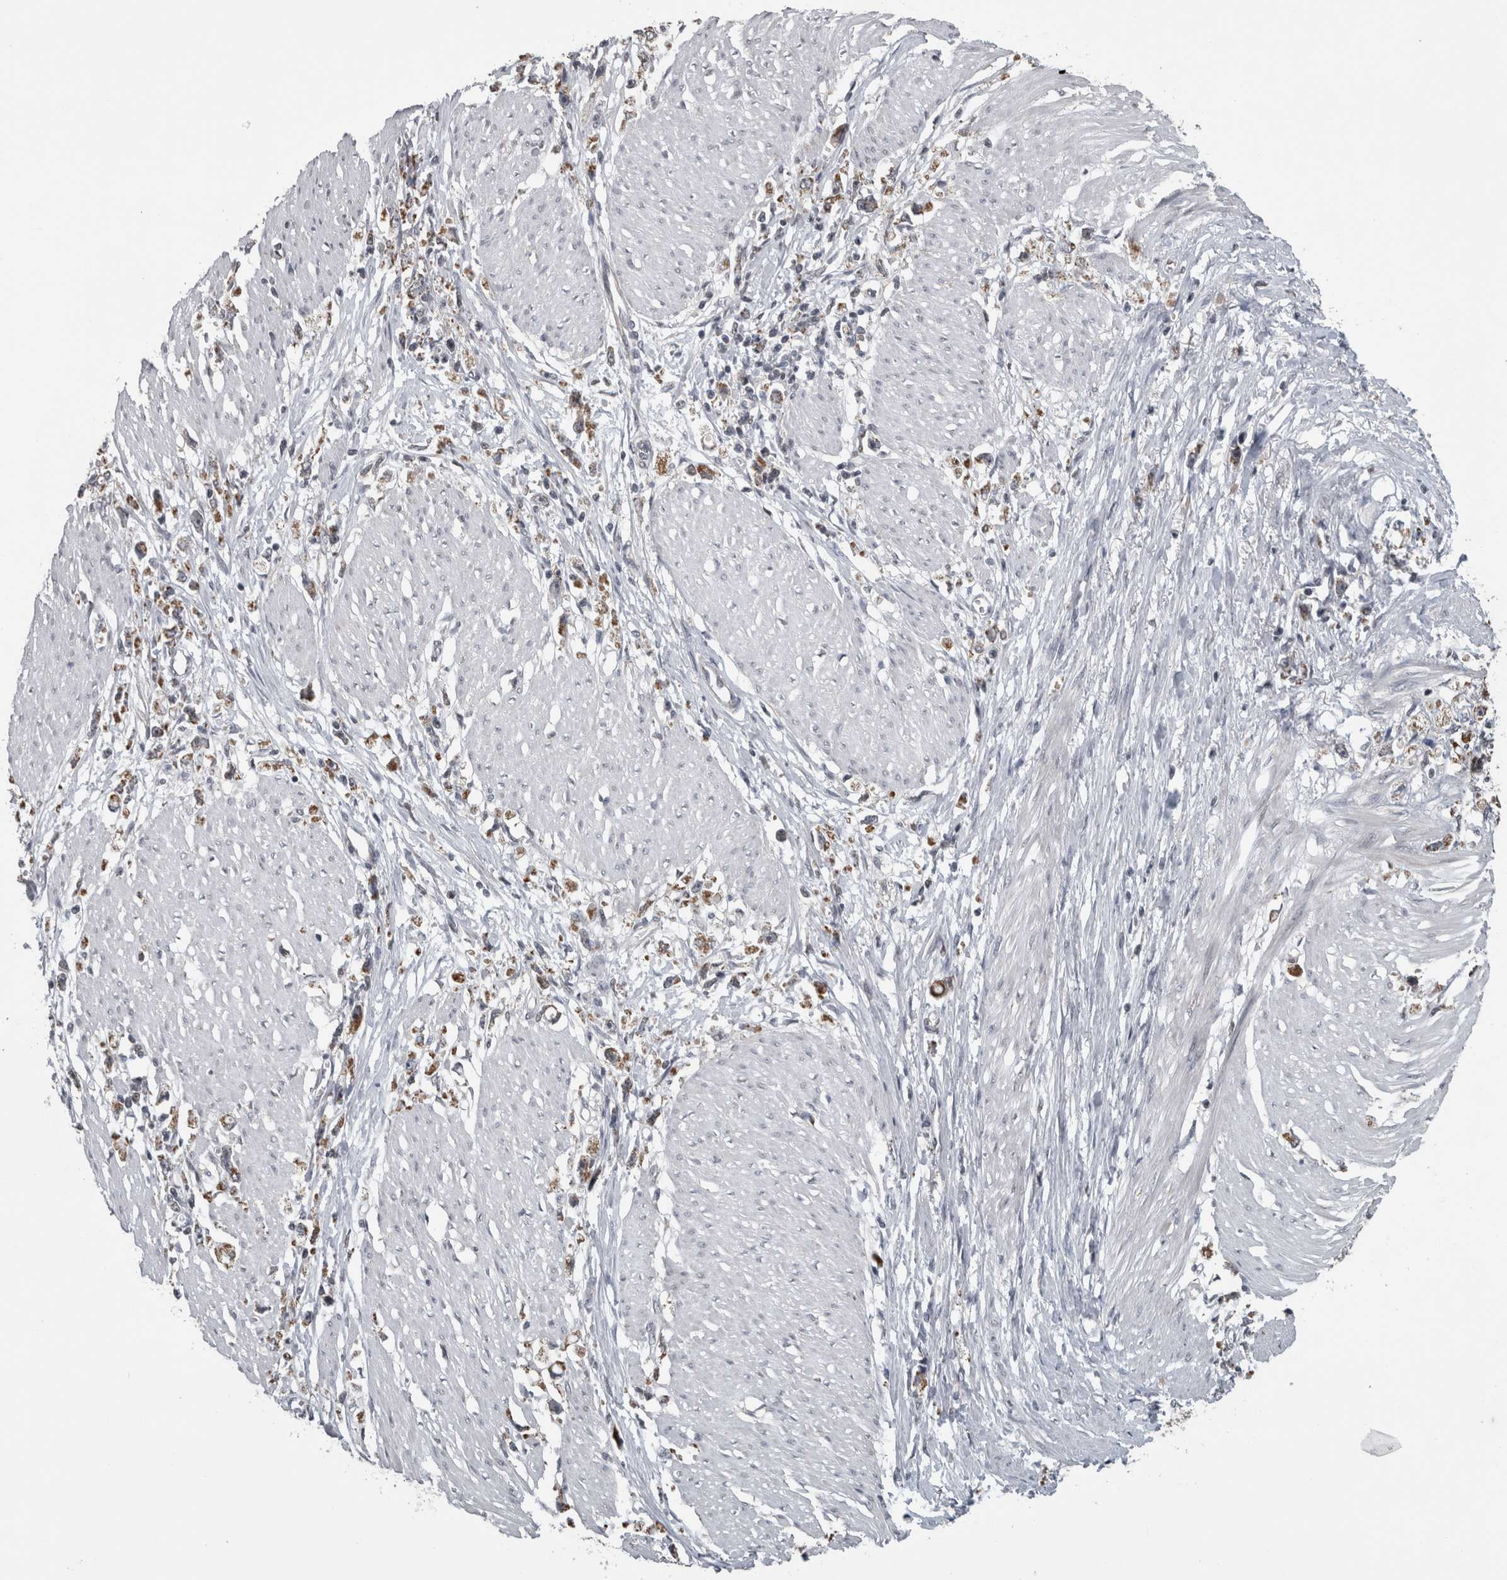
{"staining": {"intensity": "moderate", "quantity": ">75%", "location": "cytoplasmic/membranous"}, "tissue": "stomach cancer", "cell_type": "Tumor cells", "image_type": "cancer", "snomed": [{"axis": "morphology", "description": "Adenocarcinoma, NOS"}, {"axis": "topography", "description": "Stomach"}], "caption": "Stomach cancer stained for a protein reveals moderate cytoplasmic/membranous positivity in tumor cells.", "gene": "OR2K2", "patient": {"sex": "female", "age": 59}}